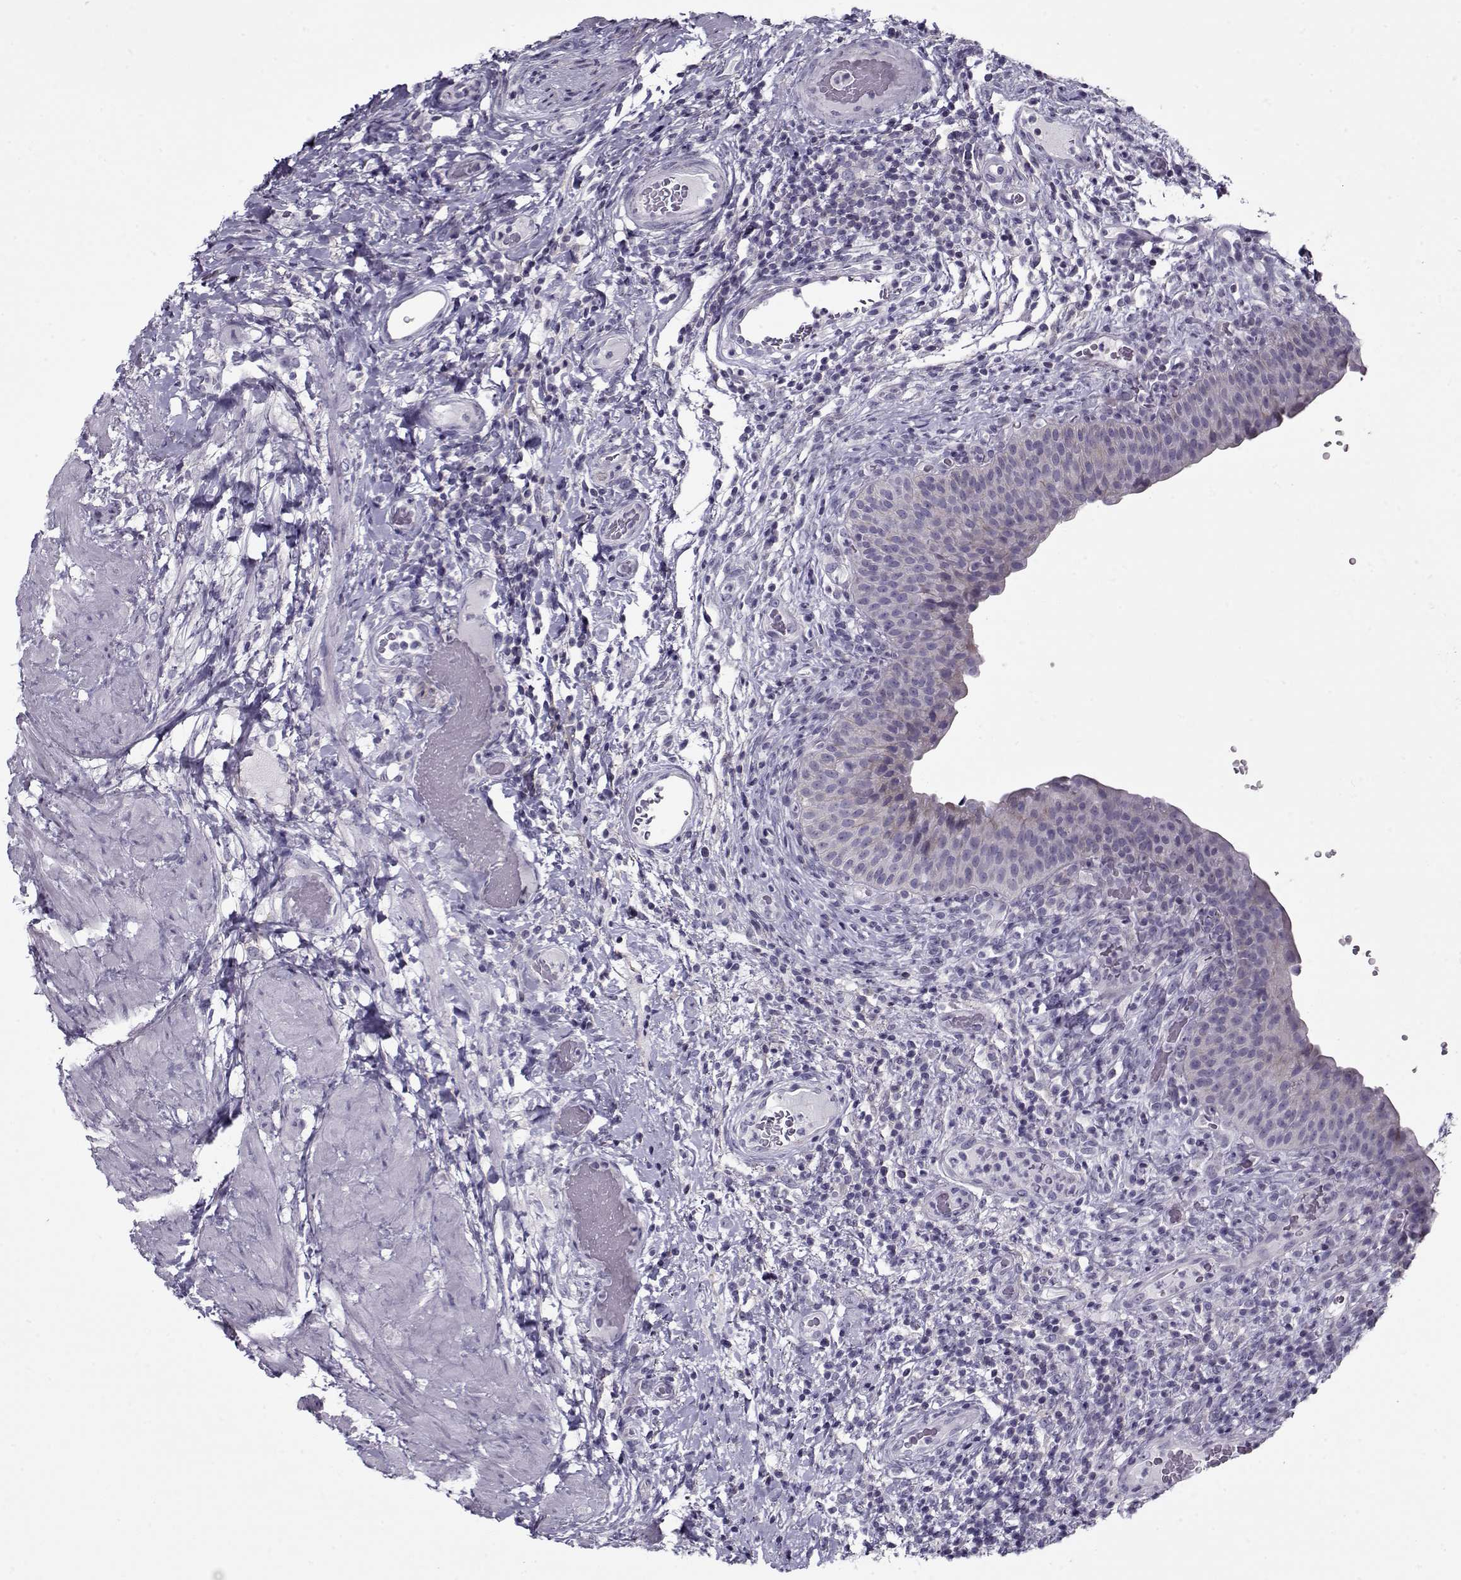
{"staining": {"intensity": "weak", "quantity": "25%-75%", "location": "cytoplasmic/membranous"}, "tissue": "urinary bladder", "cell_type": "Urothelial cells", "image_type": "normal", "snomed": [{"axis": "morphology", "description": "Normal tissue, NOS"}, {"axis": "topography", "description": "Urinary bladder"}], "caption": "Immunohistochemical staining of unremarkable urinary bladder shows low levels of weak cytoplasmic/membranous staining in about 25%-75% of urothelial cells. The staining was performed using DAB (3,3'-diaminobenzidine), with brown indicating positive protein expression. Nuclei are stained blue with hematoxylin.", "gene": "PP2D1", "patient": {"sex": "male", "age": 66}}